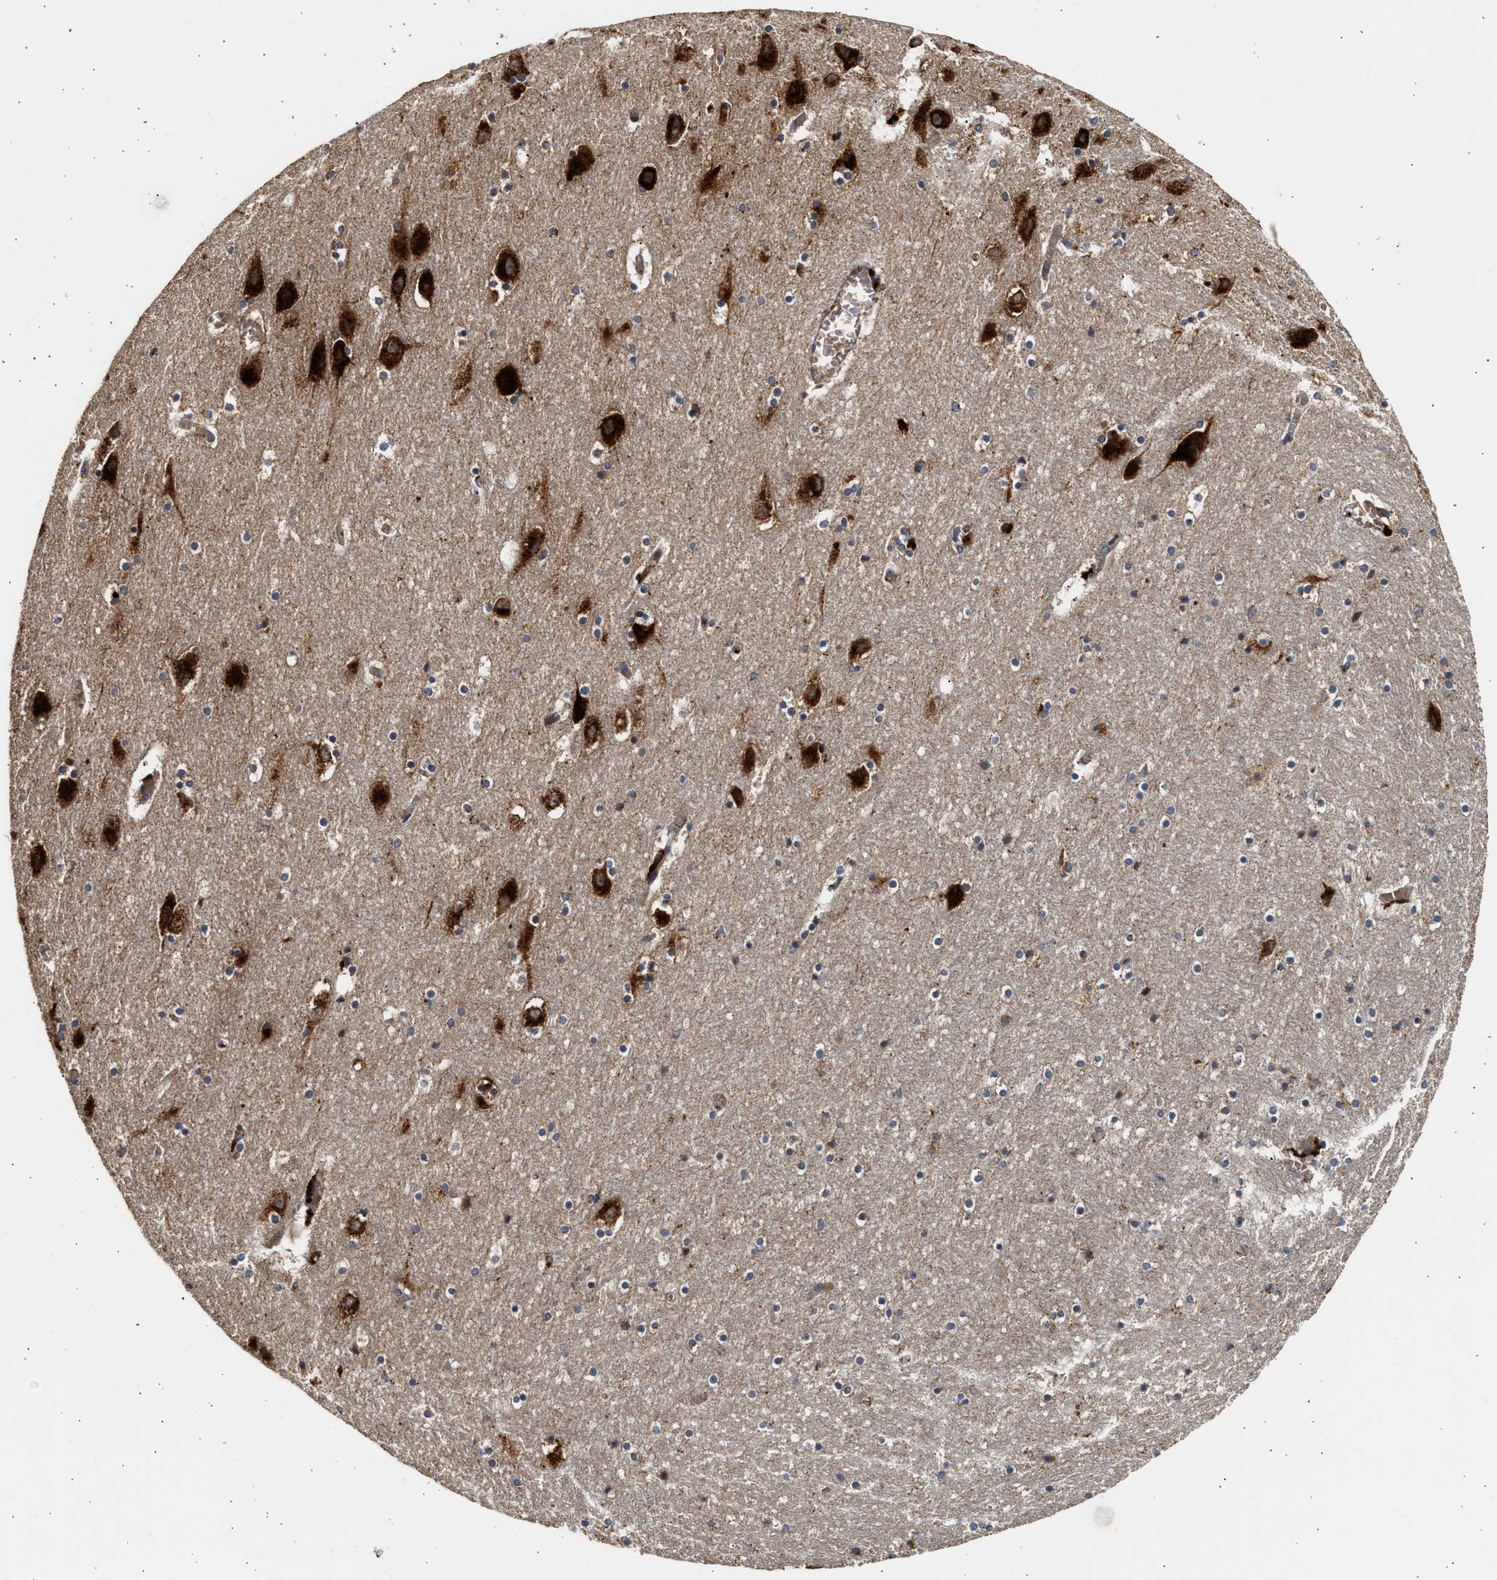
{"staining": {"intensity": "moderate", "quantity": "<25%", "location": "cytoplasmic/membranous"}, "tissue": "hippocampus", "cell_type": "Glial cells", "image_type": "normal", "snomed": [{"axis": "morphology", "description": "Normal tissue, NOS"}, {"axis": "topography", "description": "Hippocampus"}], "caption": "A high-resolution micrograph shows immunohistochemistry staining of benign hippocampus, which shows moderate cytoplasmic/membranous positivity in approximately <25% of glial cells.", "gene": "PLD3", "patient": {"sex": "male", "age": 45}}